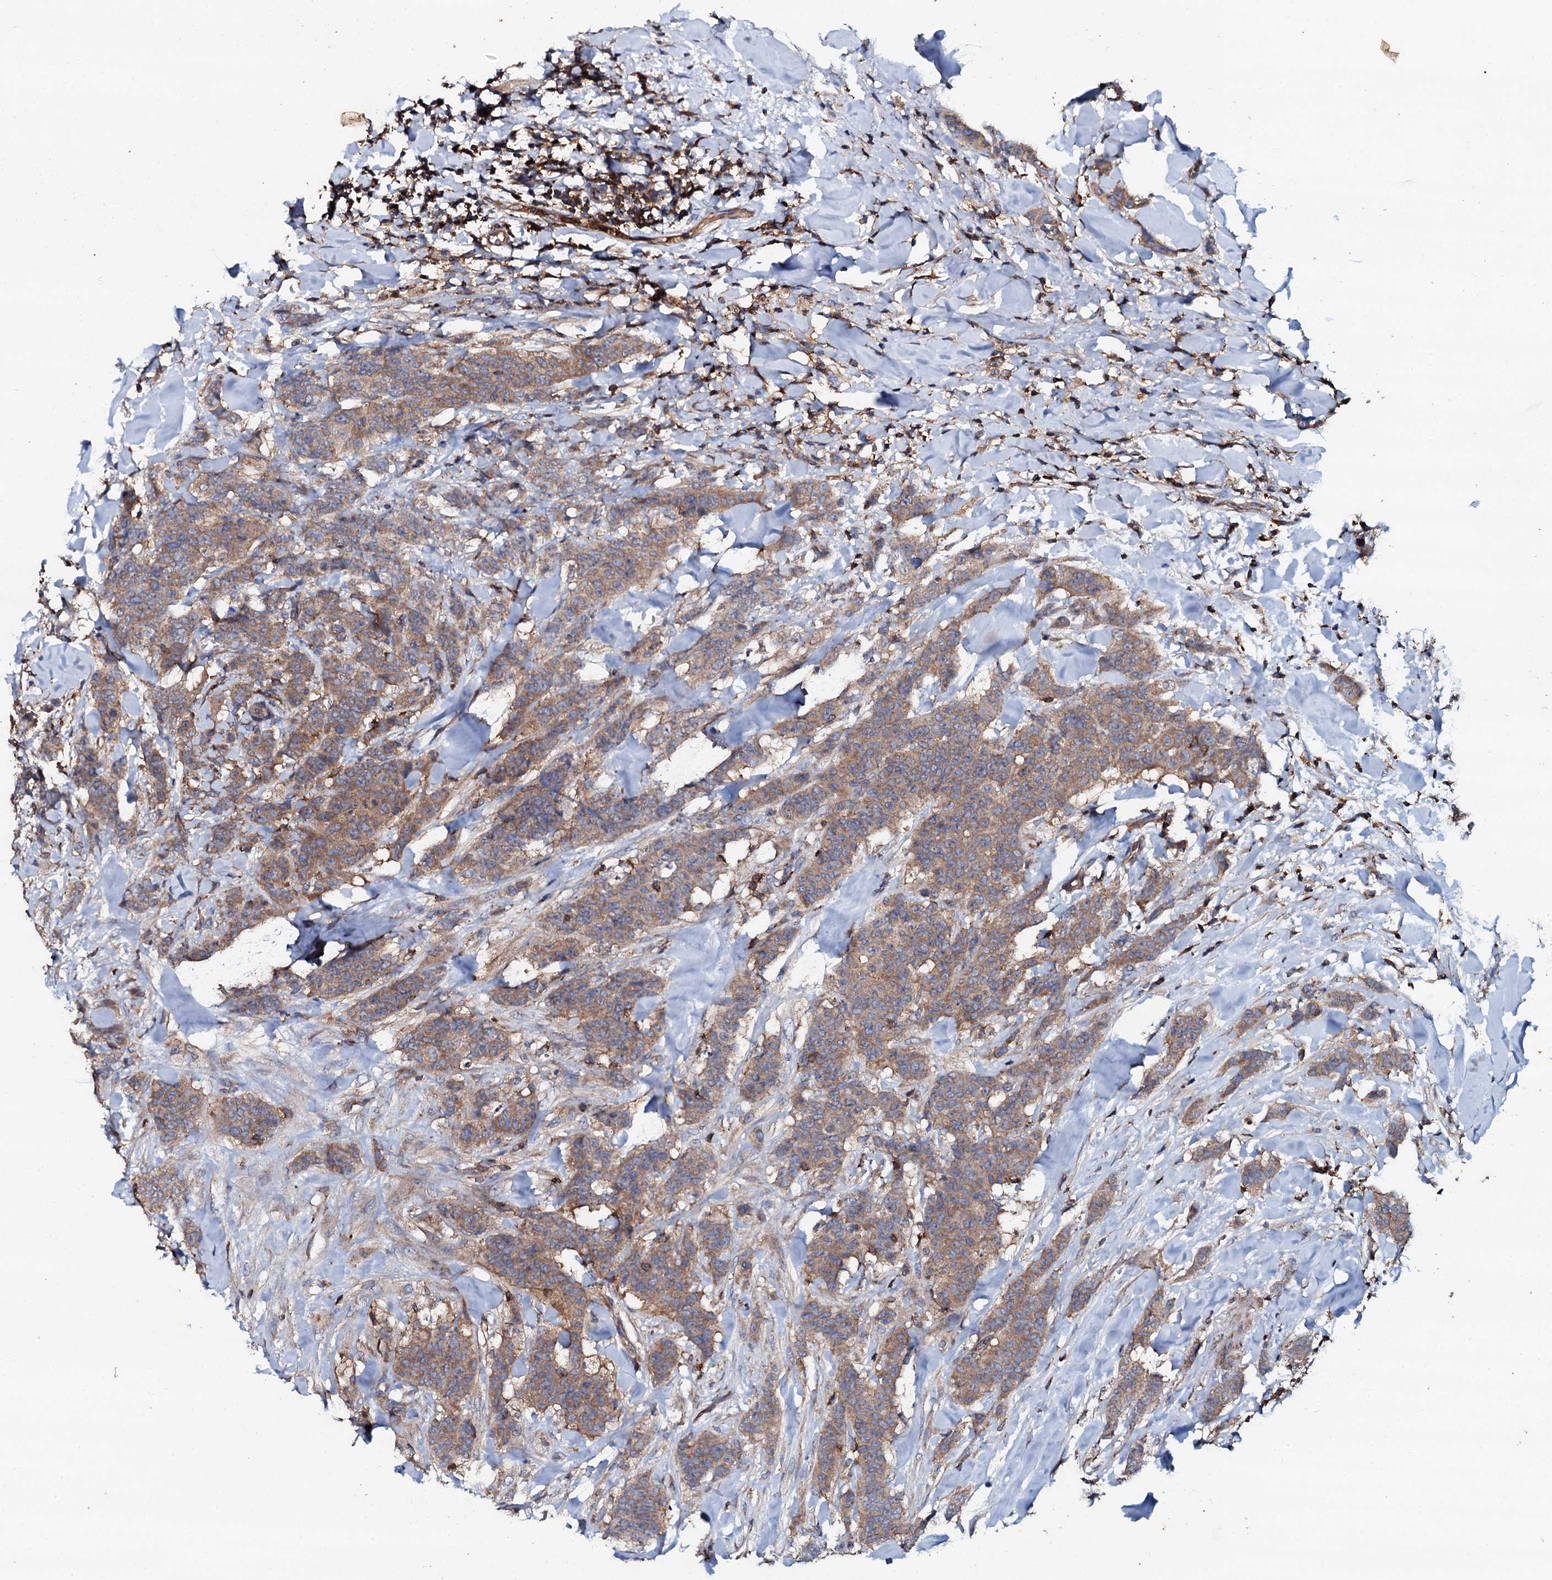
{"staining": {"intensity": "moderate", "quantity": ">75%", "location": "cytoplasmic/membranous"}, "tissue": "breast cancer", "cell_type": "Tumor cells", "image_type": "cancer", "snomed": [{"axis": "morphology", "description": "Duct carcinoma"}, {"axis": "topography", "description": "Breast"}], "caption": "Infiltrating ductal carcinoma (breast) stained with a protein marker displays moderate staining in tumor cells.", "gene": "GRK2", "patient": {"sex": "female", "age": 40}}